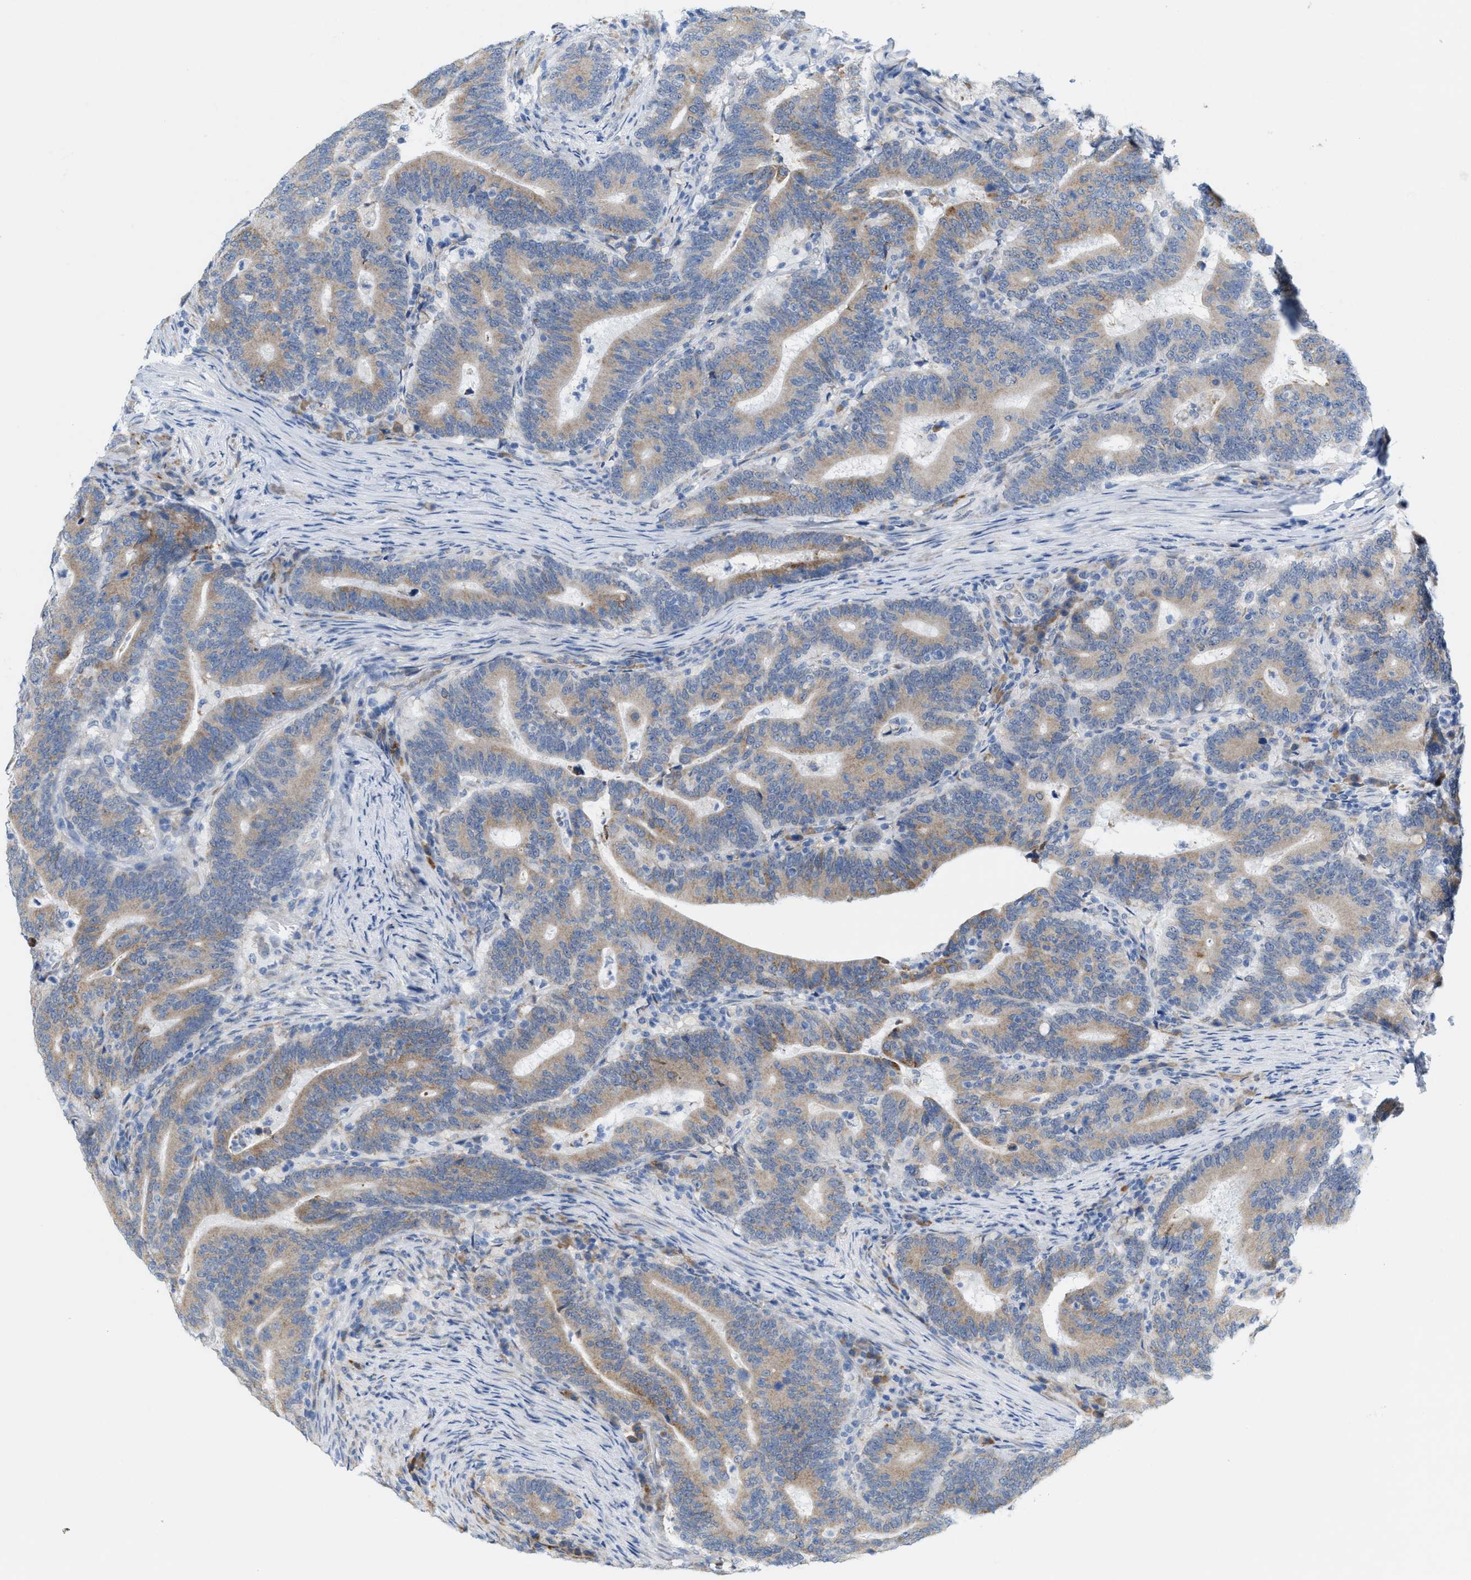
{"staining": {"intensity": "weak", "quantity": ">75%", "location": "cytoplasmic/membranous"}, "tissue": "colorectal cancer", "cell_type": "Tumor cells", "image_type": "cancer", "snomed": [{"axis": "morphology", "description": "Adenocarcinoma, NOS"}, {"axis": "topography", "description": "Colon"}], "caption": "Protein expression analysis of colorectal adenocarcinoma demonstrates weak cytoplasmic/membranous positivity in approximately >75% of tumor cells. The staining was performed using DAB to visualize the protein expression in brown, while the nuclei were stained in blue with hematoxylin (Magnification: 20x).", "gene": "KIFC3", "patient": {"sex": "female", "age": 66}}